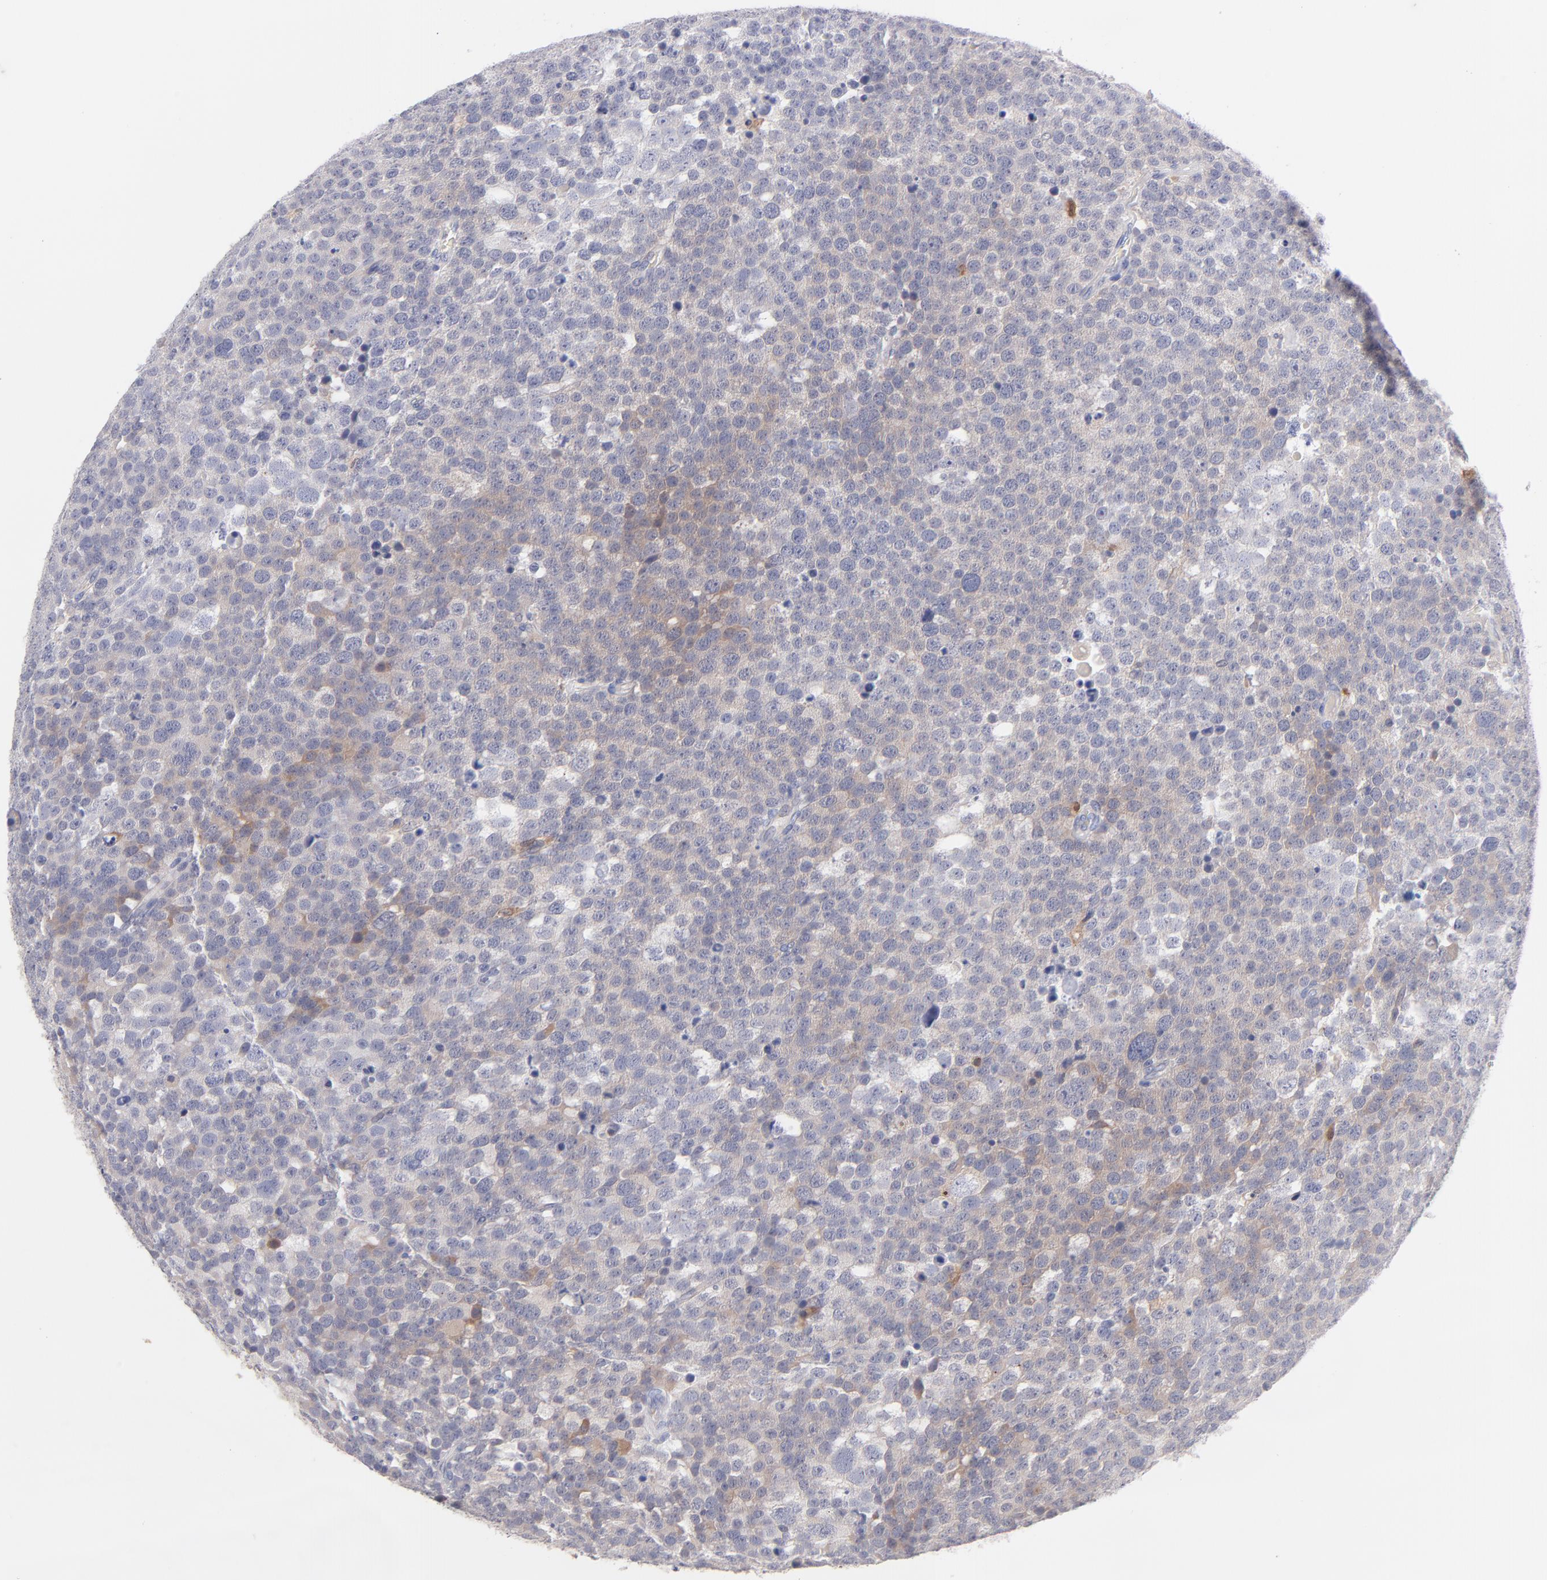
{"staining": {"intensity": "weak", "quantity": "25%-75%", "location": "cytoplasmic/membranous"}, "tissue": "testis cancer", "cell_type": "Tumor cells", "image_type": "cancer", "snomed": [{"axis": "morphology", "description": "Seminoma, NOS"}, {"axis": "topography", "description": "Testis"}], "caption": "High-power microscopy captured an IHC photomicrograph of testis cancer (seminoma), revealing weak cytoplasmic/membranous expression in about 25%-75% of tumor cells.", "gene": "BID", "patient": {"sex": "male", "age": 71}}